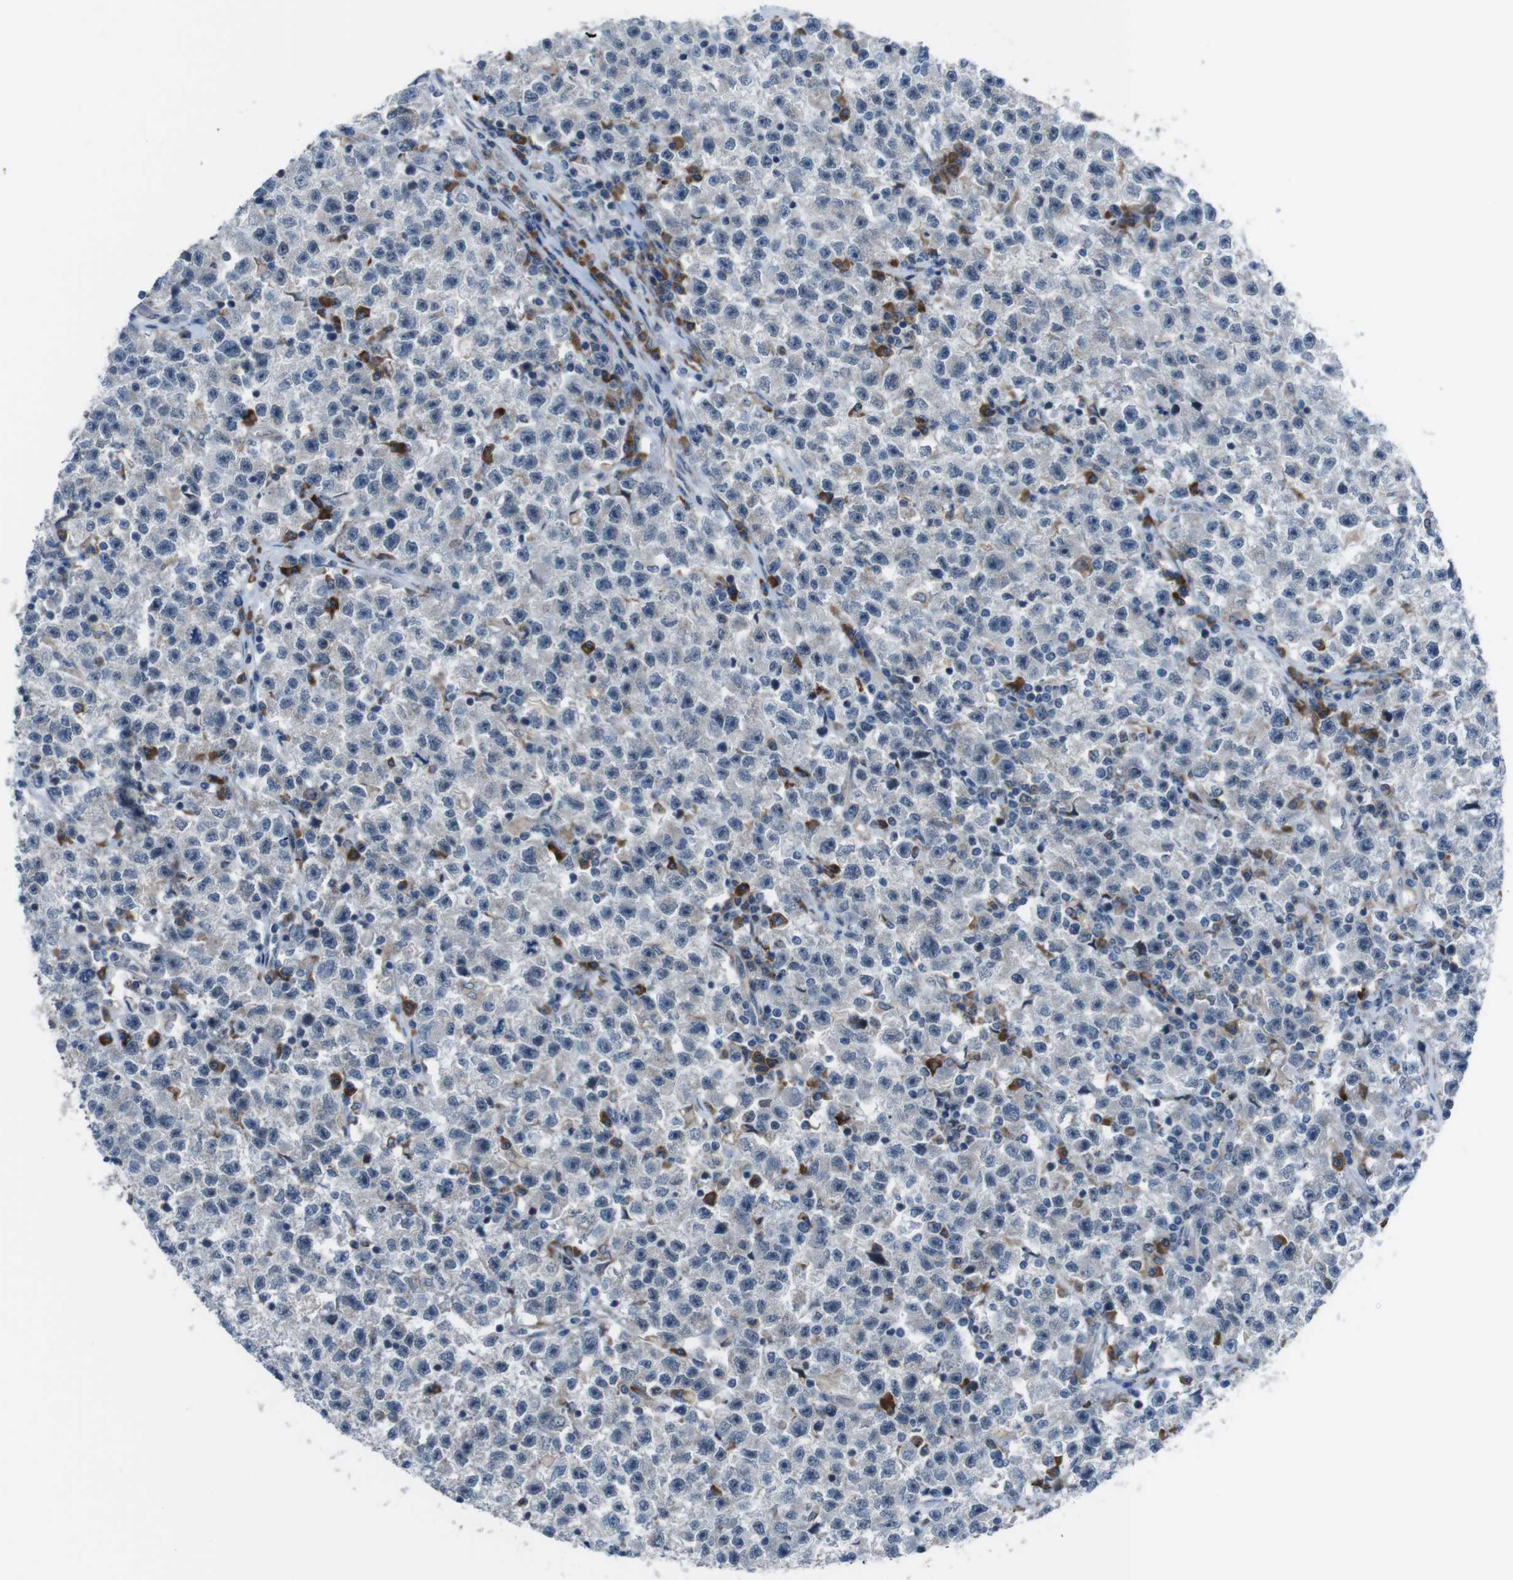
{"staining": {"intensity": "negative", "quantity": "none", "location": "none"}, "tissue": "testis cancer", "cell_type": "Tumor cells", "image_type": "cancer", "snomed": [{"axis": "morphology", "description": "Seminoma, NOS"}, {"axis": "topography", "description": "Testis"}], "caption": "High magnification brightfield microscopy of seminoma (testis) stained with DAB (3,3'-diaminobenzidine) (brown) and counterstained with hematoxylin (blue): tumor cells show no significant expression.", "gene": "CDH22", "patient": {"sex": "male", "age": 22}}